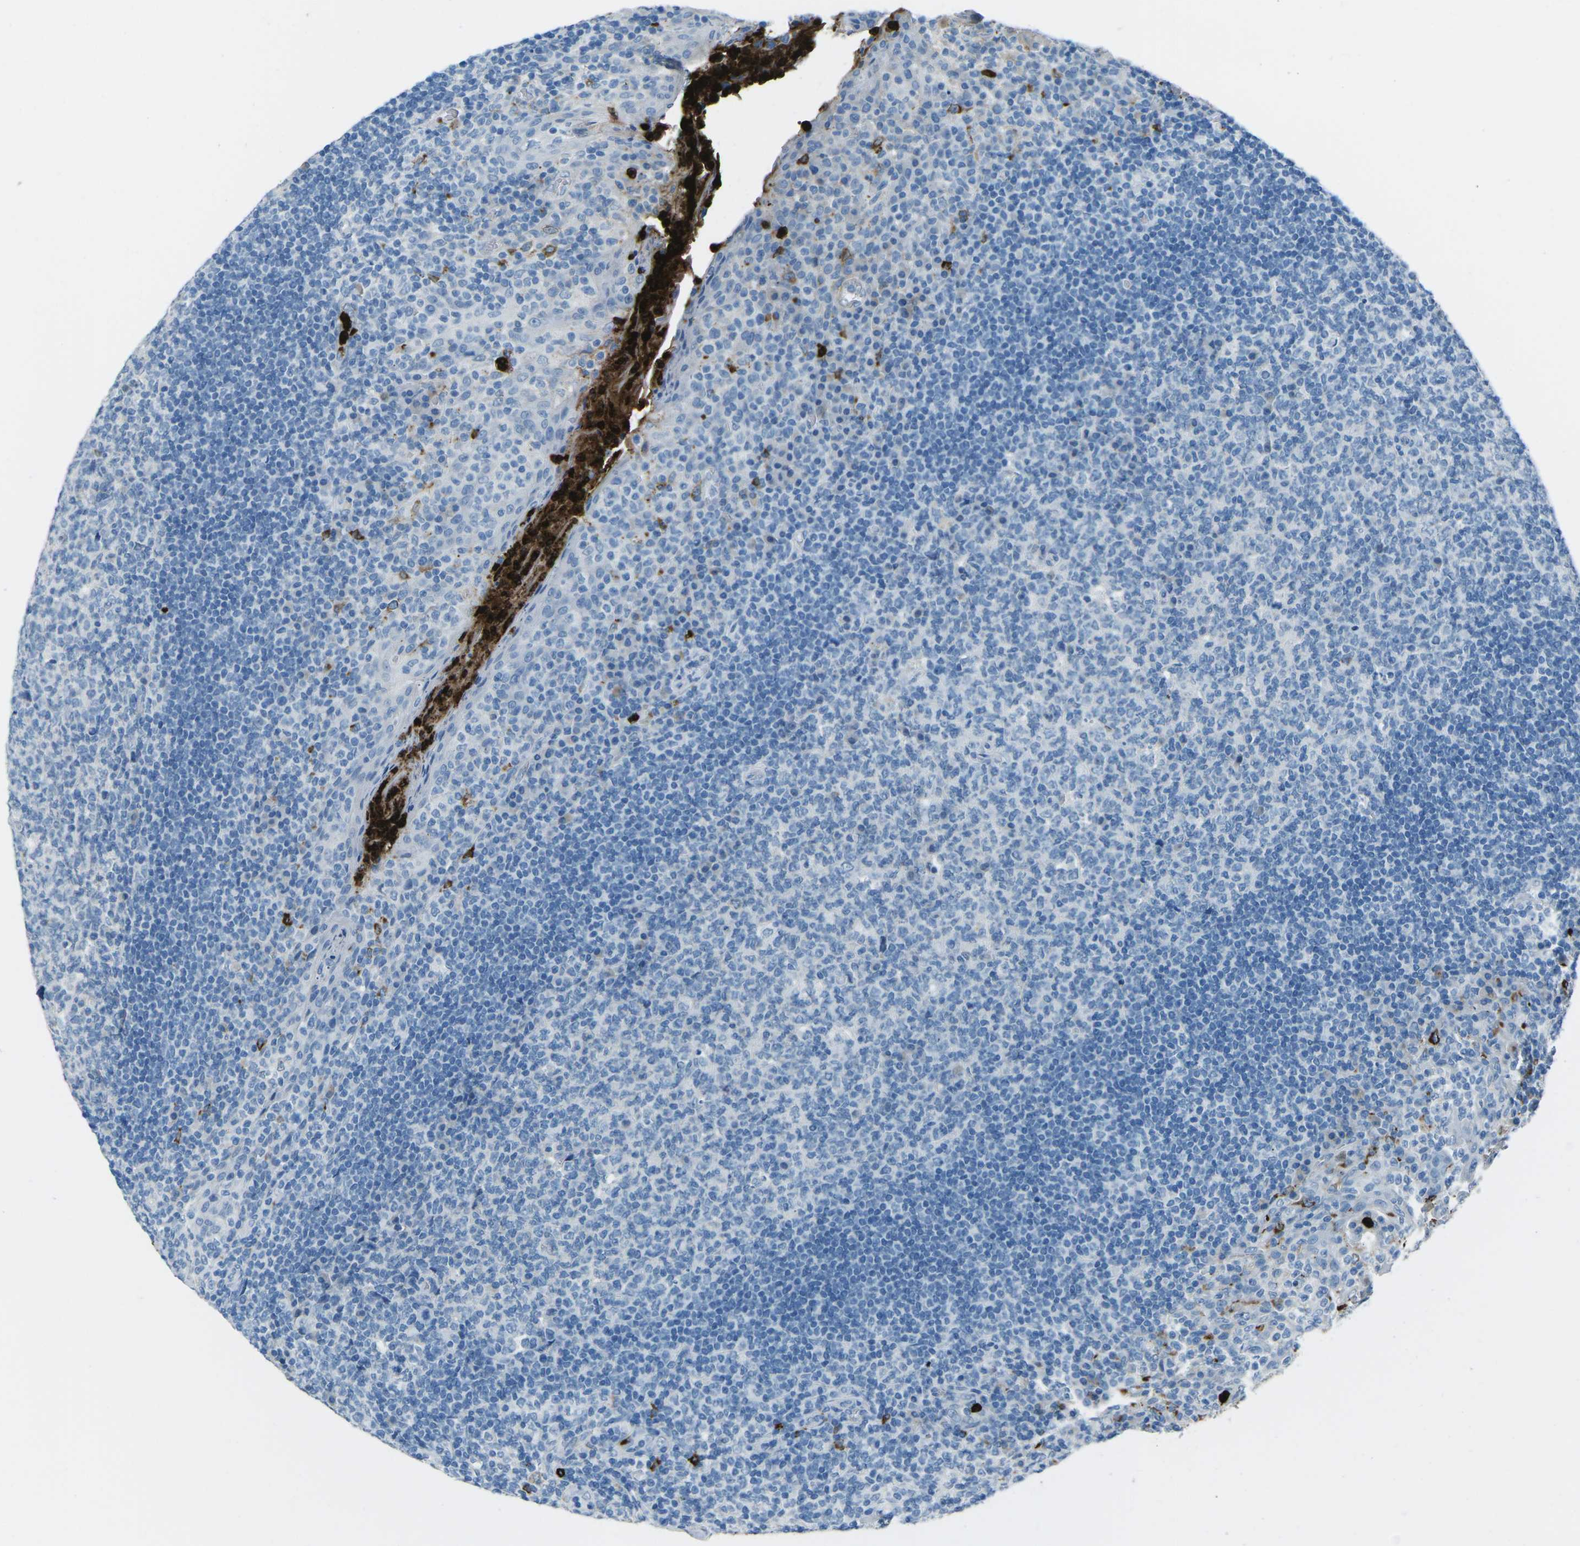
{"staining": {"intensity": "negative", "quantity": "none", "location": "none"}, "tissue": "tonsil", "cell_type": "Germinal center cells", "image_type": "normal", "snomed": [{"axis": "morphology", "description": "Normal tissue, NOS"}, {"axis": "topography", "description": "Tonsil"}], "caption": "High power microscopy image of an IHC image of benign tonsil, revealing no significant staining in germinal center cells.", "gene": "FCN1", "patient": {"sex": "male", "age": 17}}